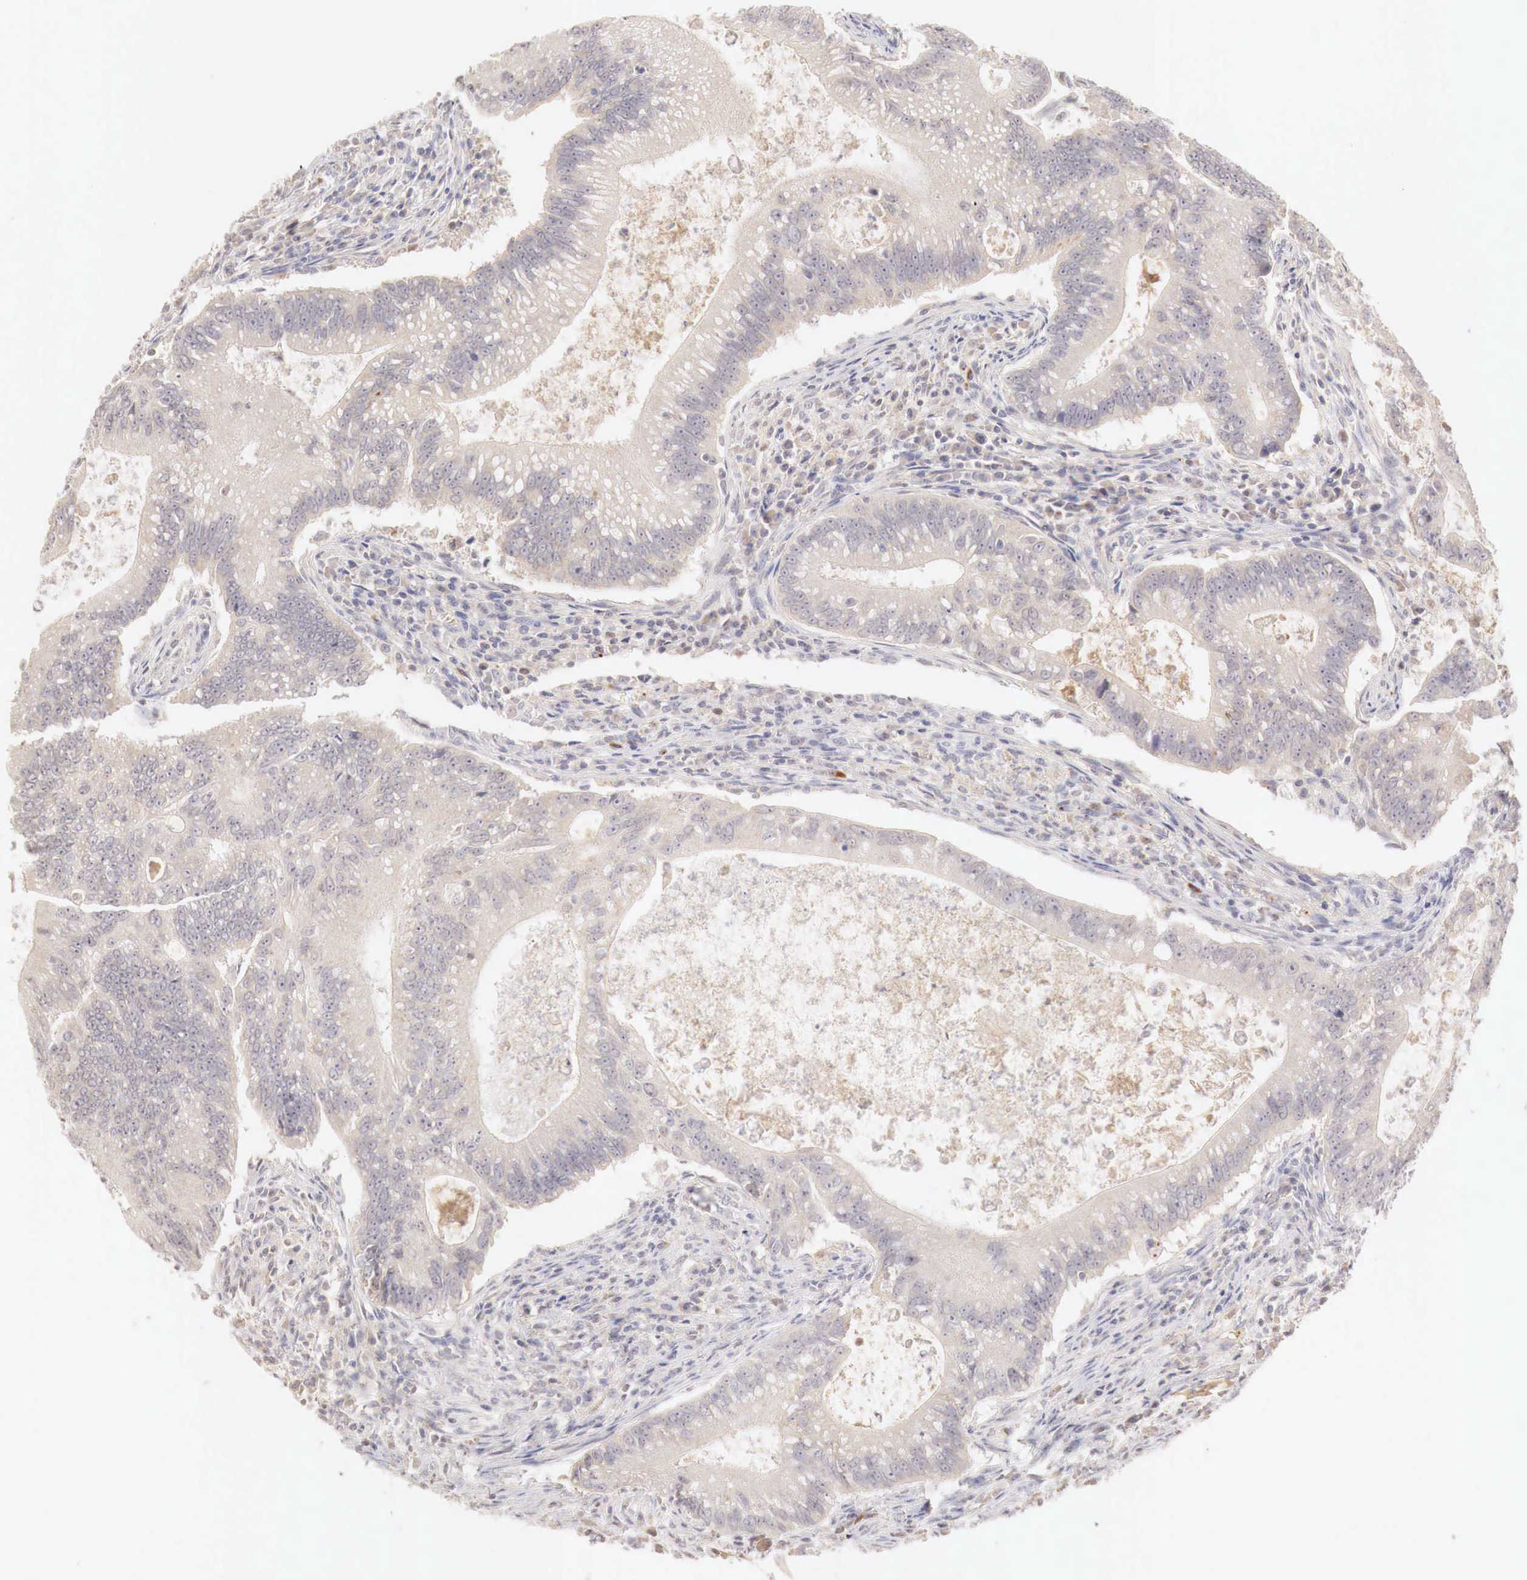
{"staining": {"intensity": "weak", "quantity": "25%-75%", "location": "cytoplasmic/membranous"}, "tissue": "colorectal cancer", "cell_type": "Tumor cells", "image_type": "cancer", "snomed": [{"axis": "morphology", "description": "Adenocarcinoma, NOS"}, {"axis": "topography", "description": "Rectum"}], "caption": "Colorectal cancer (adenocarcinoma) stained for a protein demonstrates weak cytoplasmic/membranous positivity in tumor cells.", "gene": "GATA1", "patient": {"sex": "female", "age": 81}}